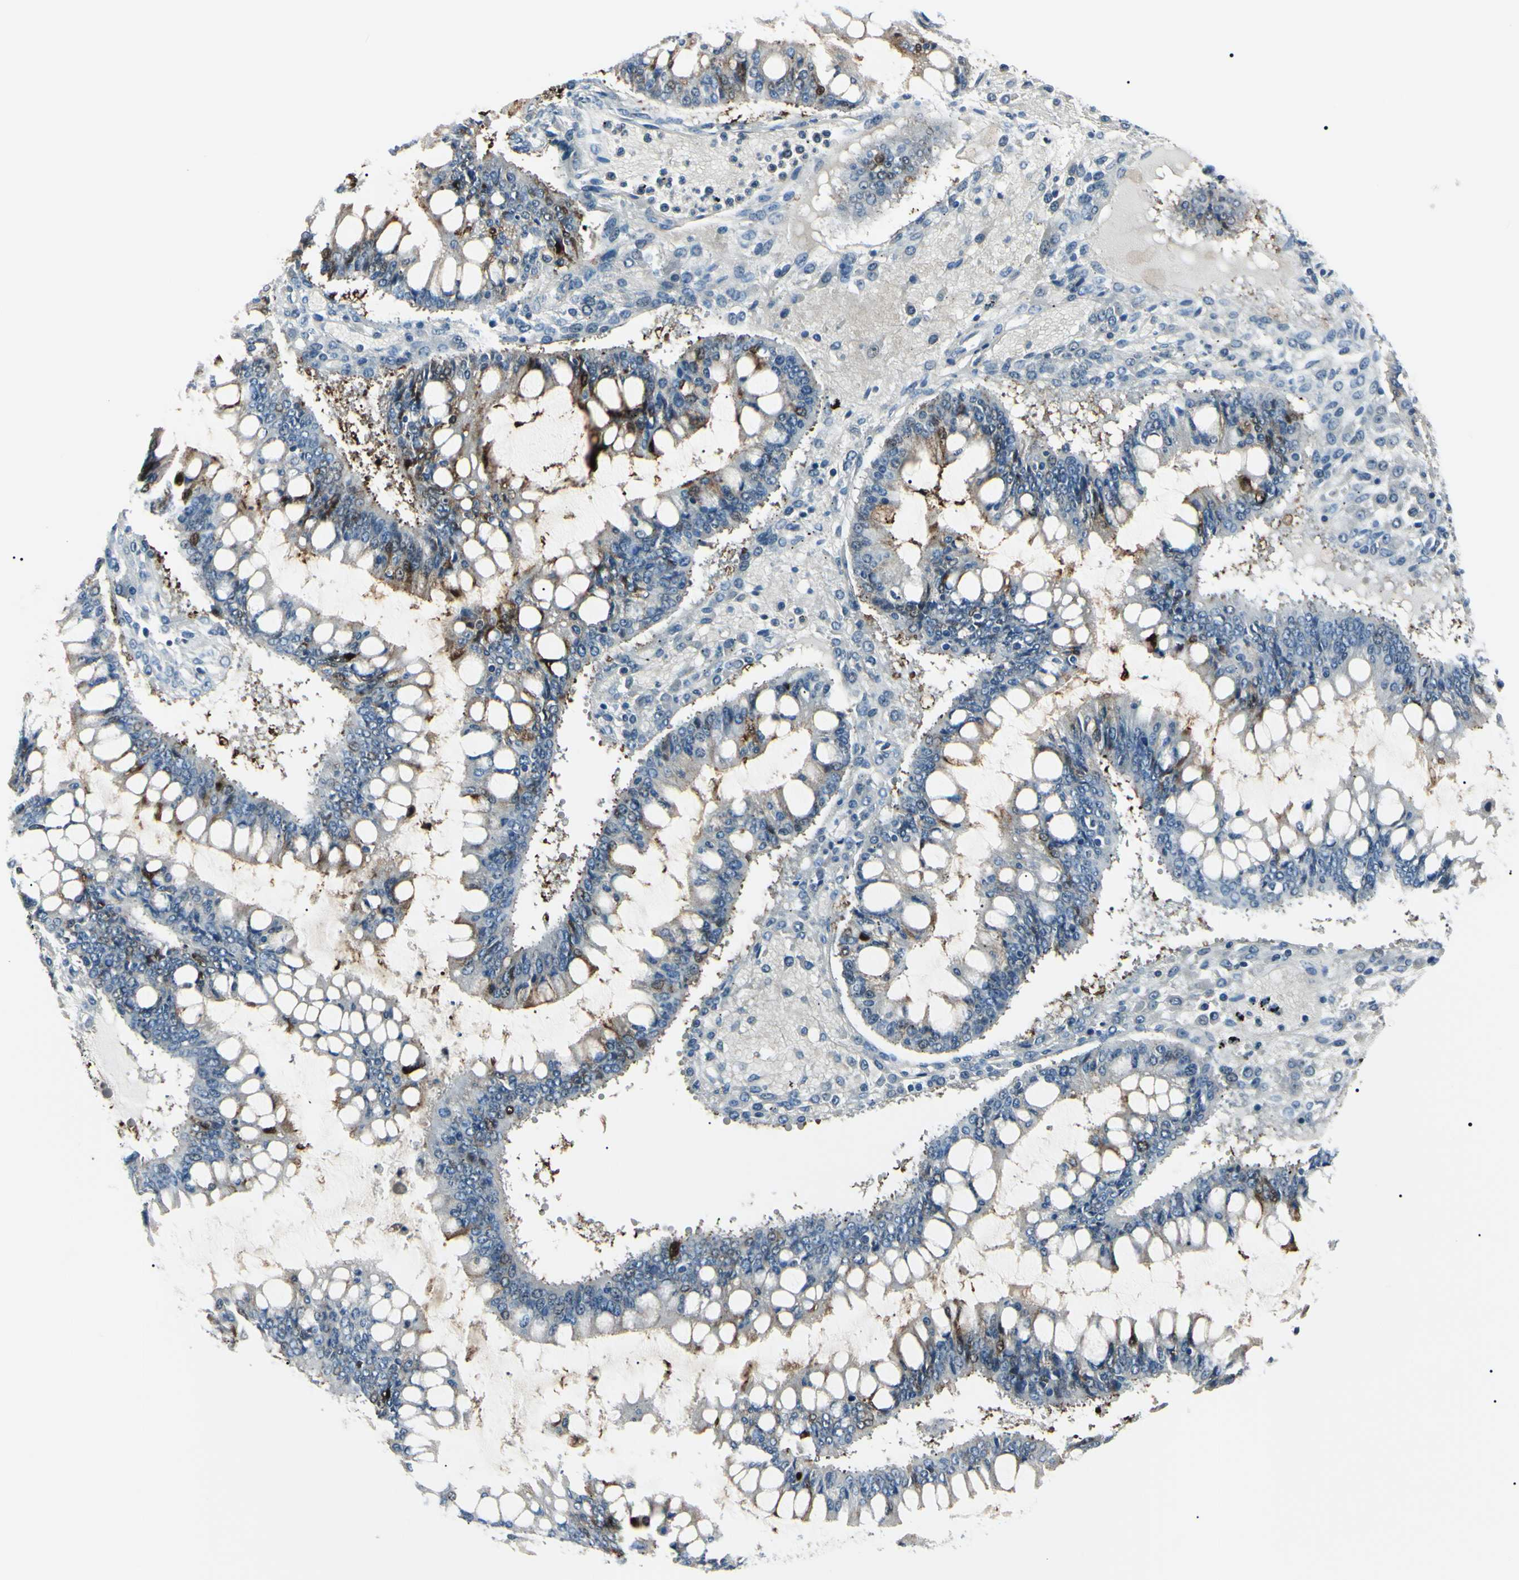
{"staining": {"intensity": "moderate", "quantity": "<25%", "location": "cytoplasmic/membranous"}, "tissue": "ovarian cancer", "cell_type": "Tumor cells", "image_type": "cancer", "snomed": [{"axis": "morphology", "description": "Cystadenocarcinoma, mucinous, NOS"}, {"axis": "topography", "description": "Ovary"}], "caption": "Ovarian mucinous cystadenocarcinoma stained for a protein displays moderate cytoplasmic/membranous positivity in tumor cells.", "gene": "CA2", "patient": {"sex": "female", "age": 73}}